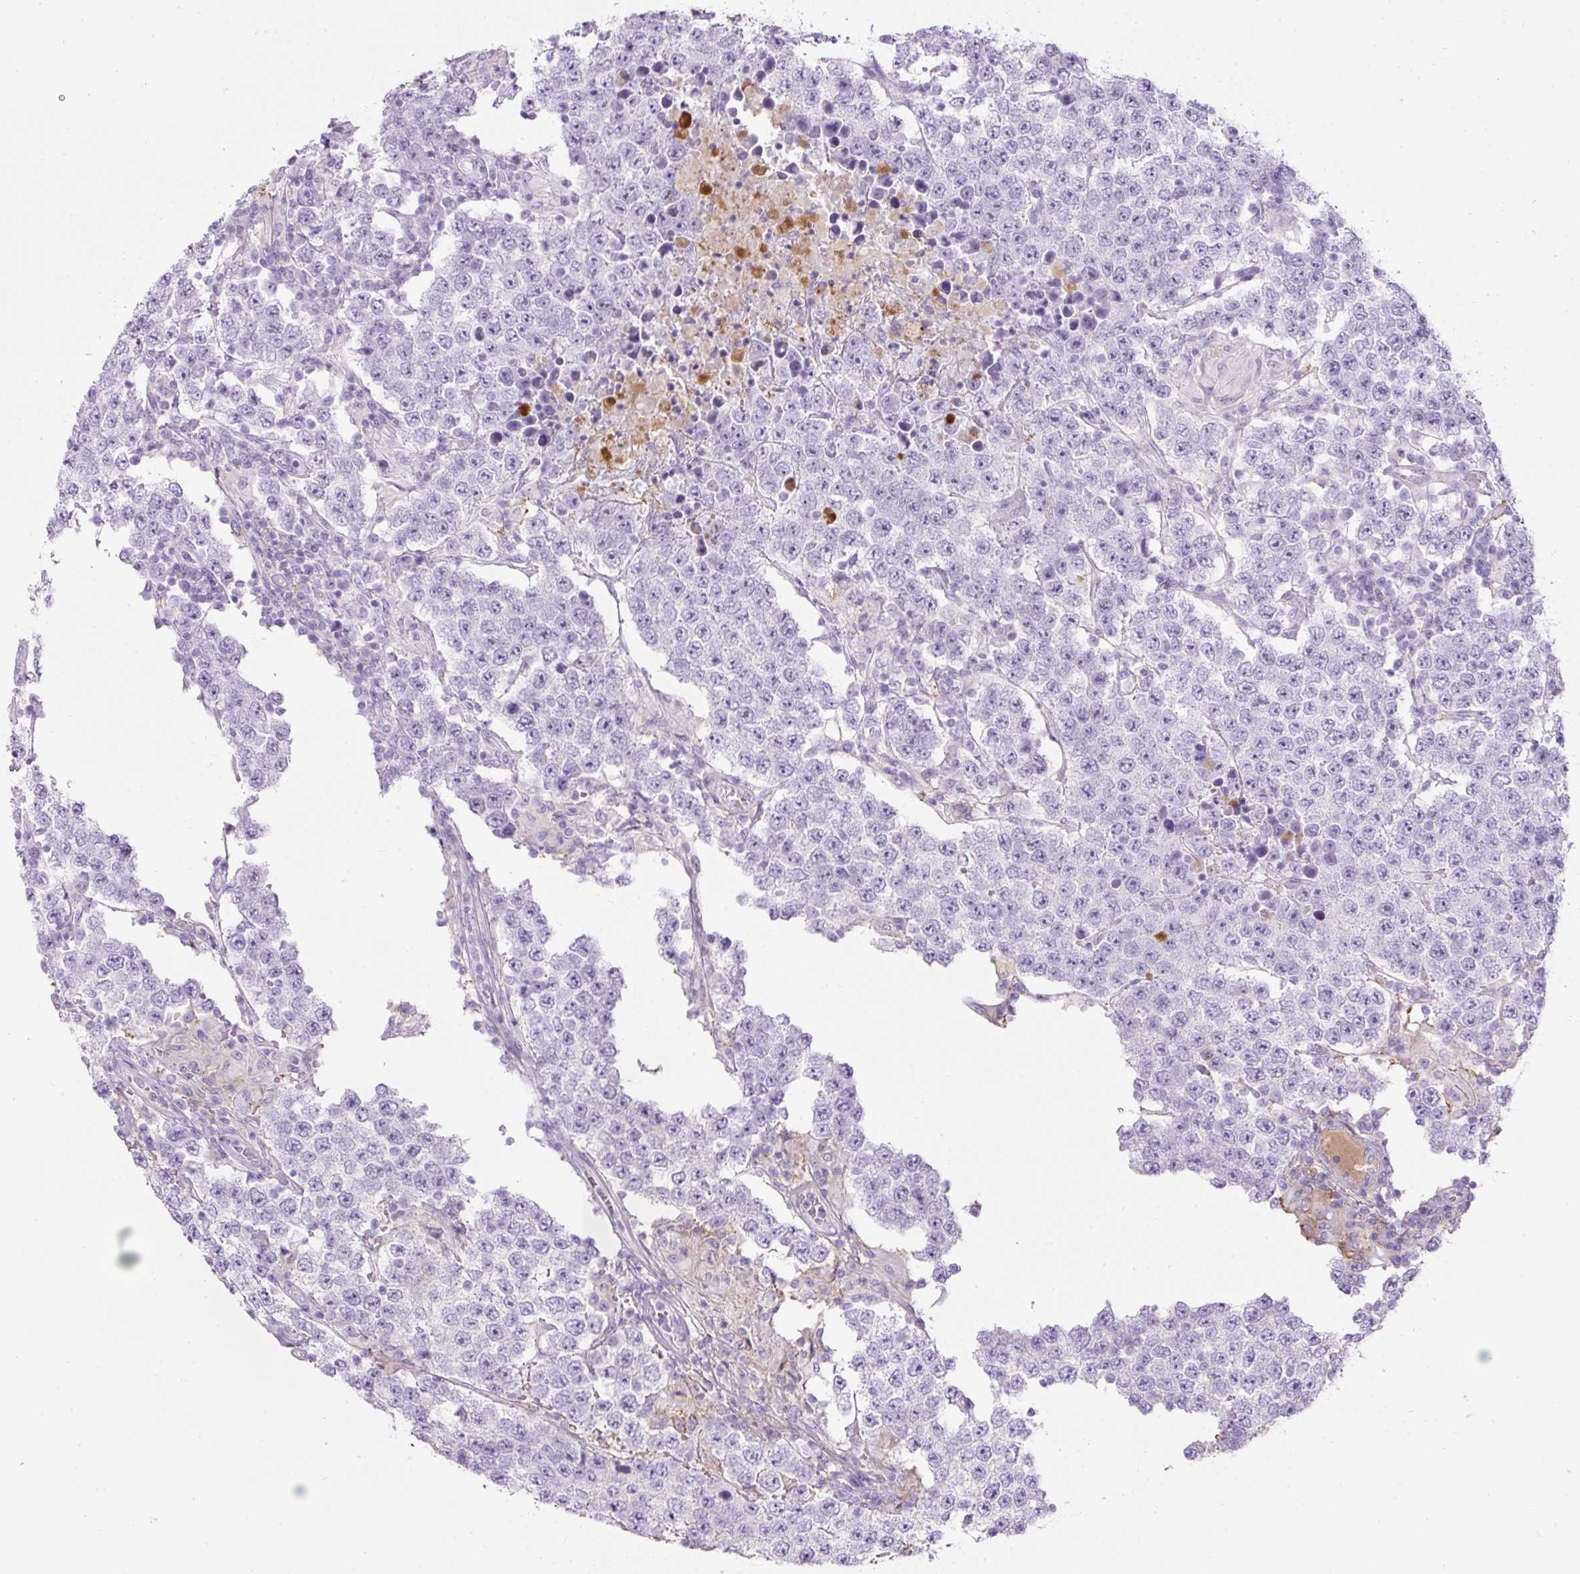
{"staining": {"intensity": "negative", "quantity": "none", "location": "none"}, "tissue": "testis cancer", "cell_type": "Tumor cells", "image_type": "cancer", "snomed": [{"axis": "morphology", "description": "Normal tissue, NOS"}, {"axis": "morphology", "description": "Urothelial carcinoma, High grade"}, {"axis": "morphology", "description": "Seminoma, NOS"}, {"axis": "morphology", "description": "Carcinoma, Embryonal, NOS"}, {"axis": "topography", "description": "Urinary bladder"}, {"axis": "topography", "description": "Testis"}], "caption": "Immunohistochemical staining of testis cancer (high-grade urothelial carcinoma) exhibits no significant expression in tumor cells.", "gene": "APOA1", "patient": {"sex": "male", "age": 41}}